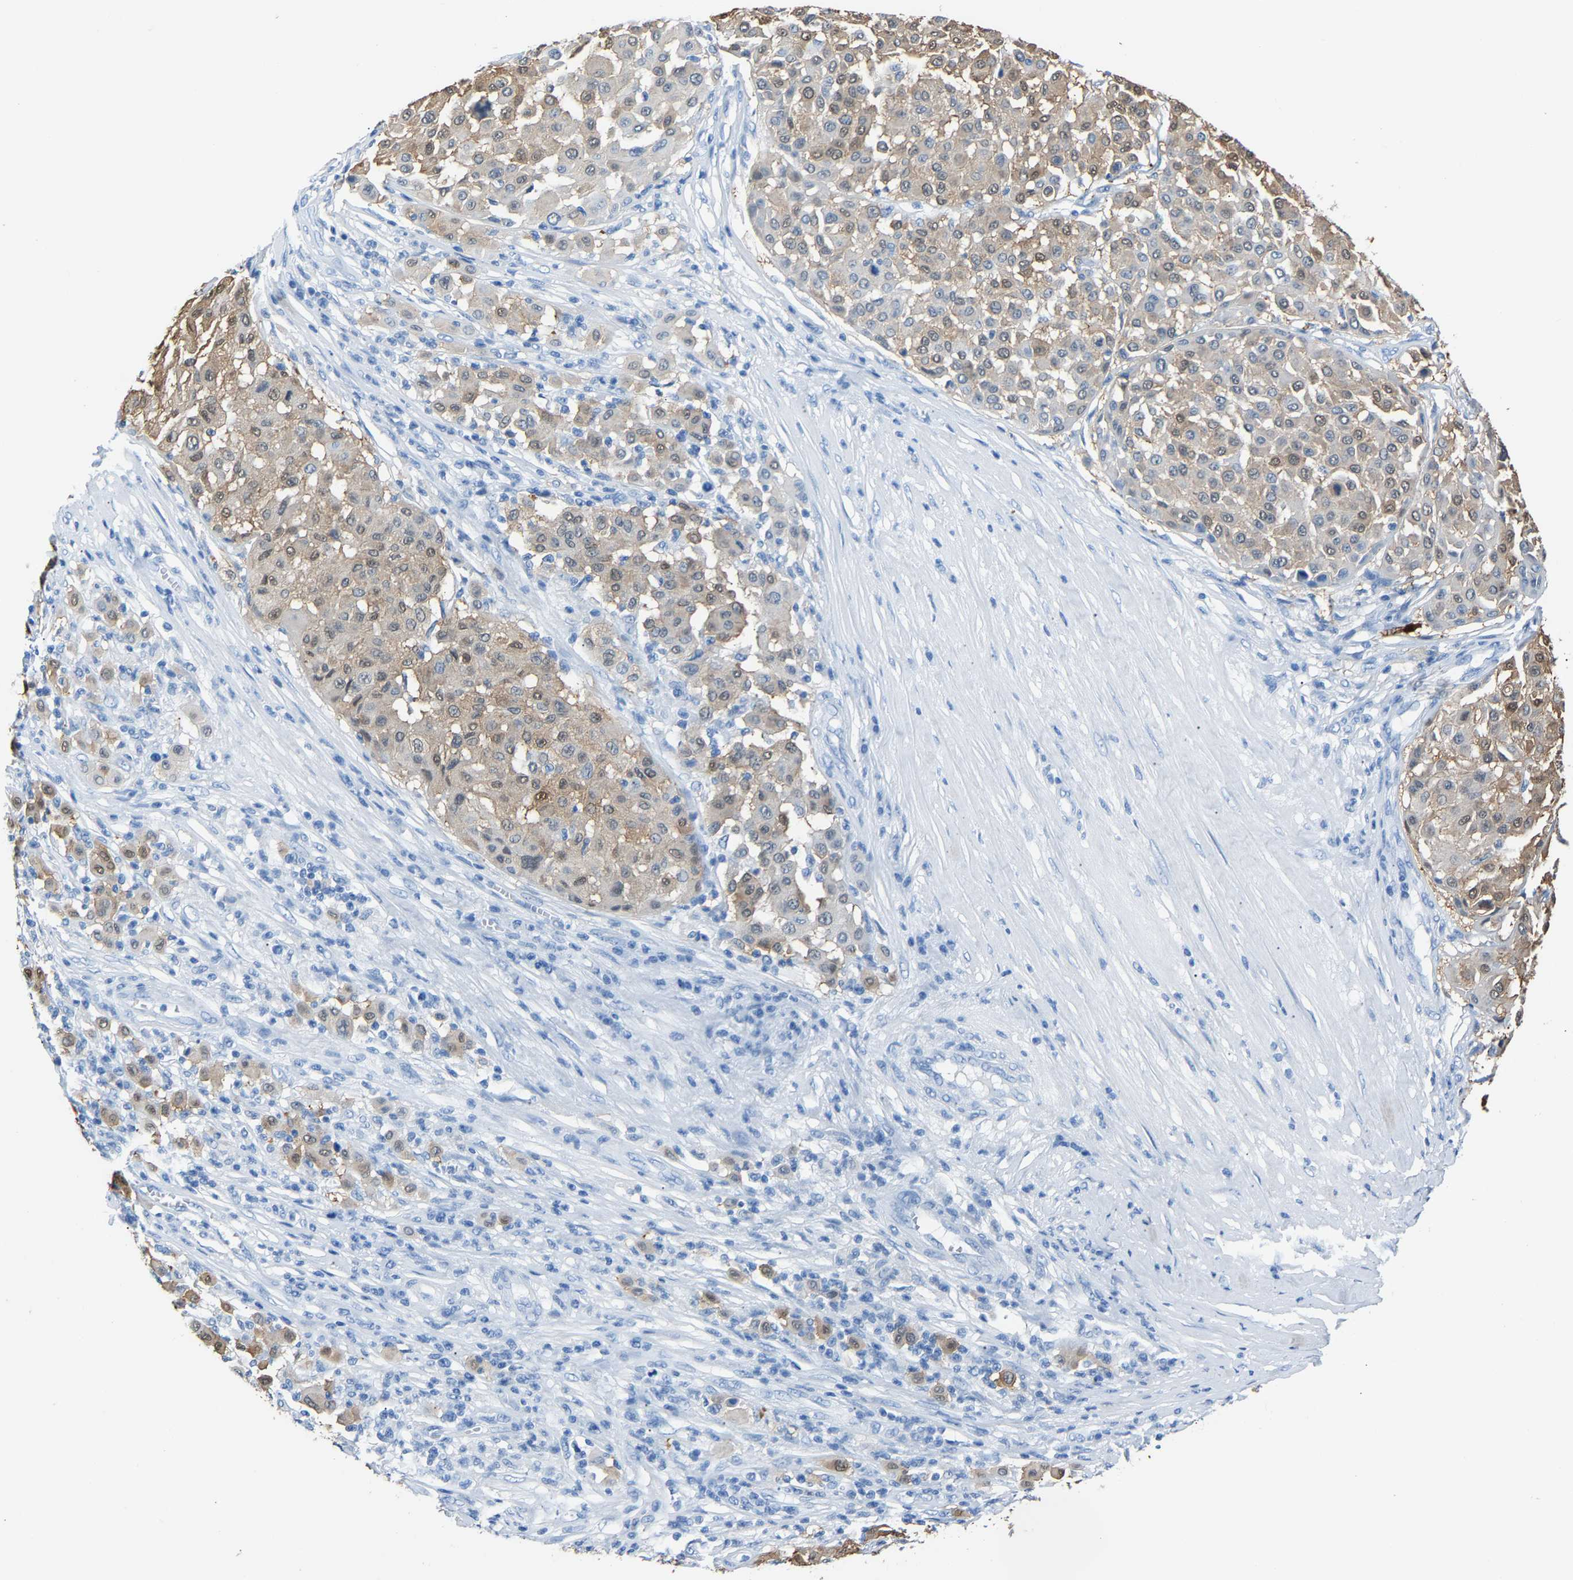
{"staining": {"intensity": "weak", "quantity": ">75%", "location": "cytoplasmic/membranous"}, "tissue": "melanoma", "cell_type": "Tumor cells", "image_type": "cancer", "snomed": [{"axis": "morphology", "description": "Malignant melanoma, Metastatic site"}, {"axis": "topography", "description": "Soft tissue"}], "caption": "Melanoma tissue shows weak cytoplasmic/membranous positivity in approximately >75% of tumor cells, visualized by immunohistochemistry. (Brightfield microscopy of DAB IHC at high magnification).", "gene": "S100P", "patient": {"sex": "male", "age": 41}}